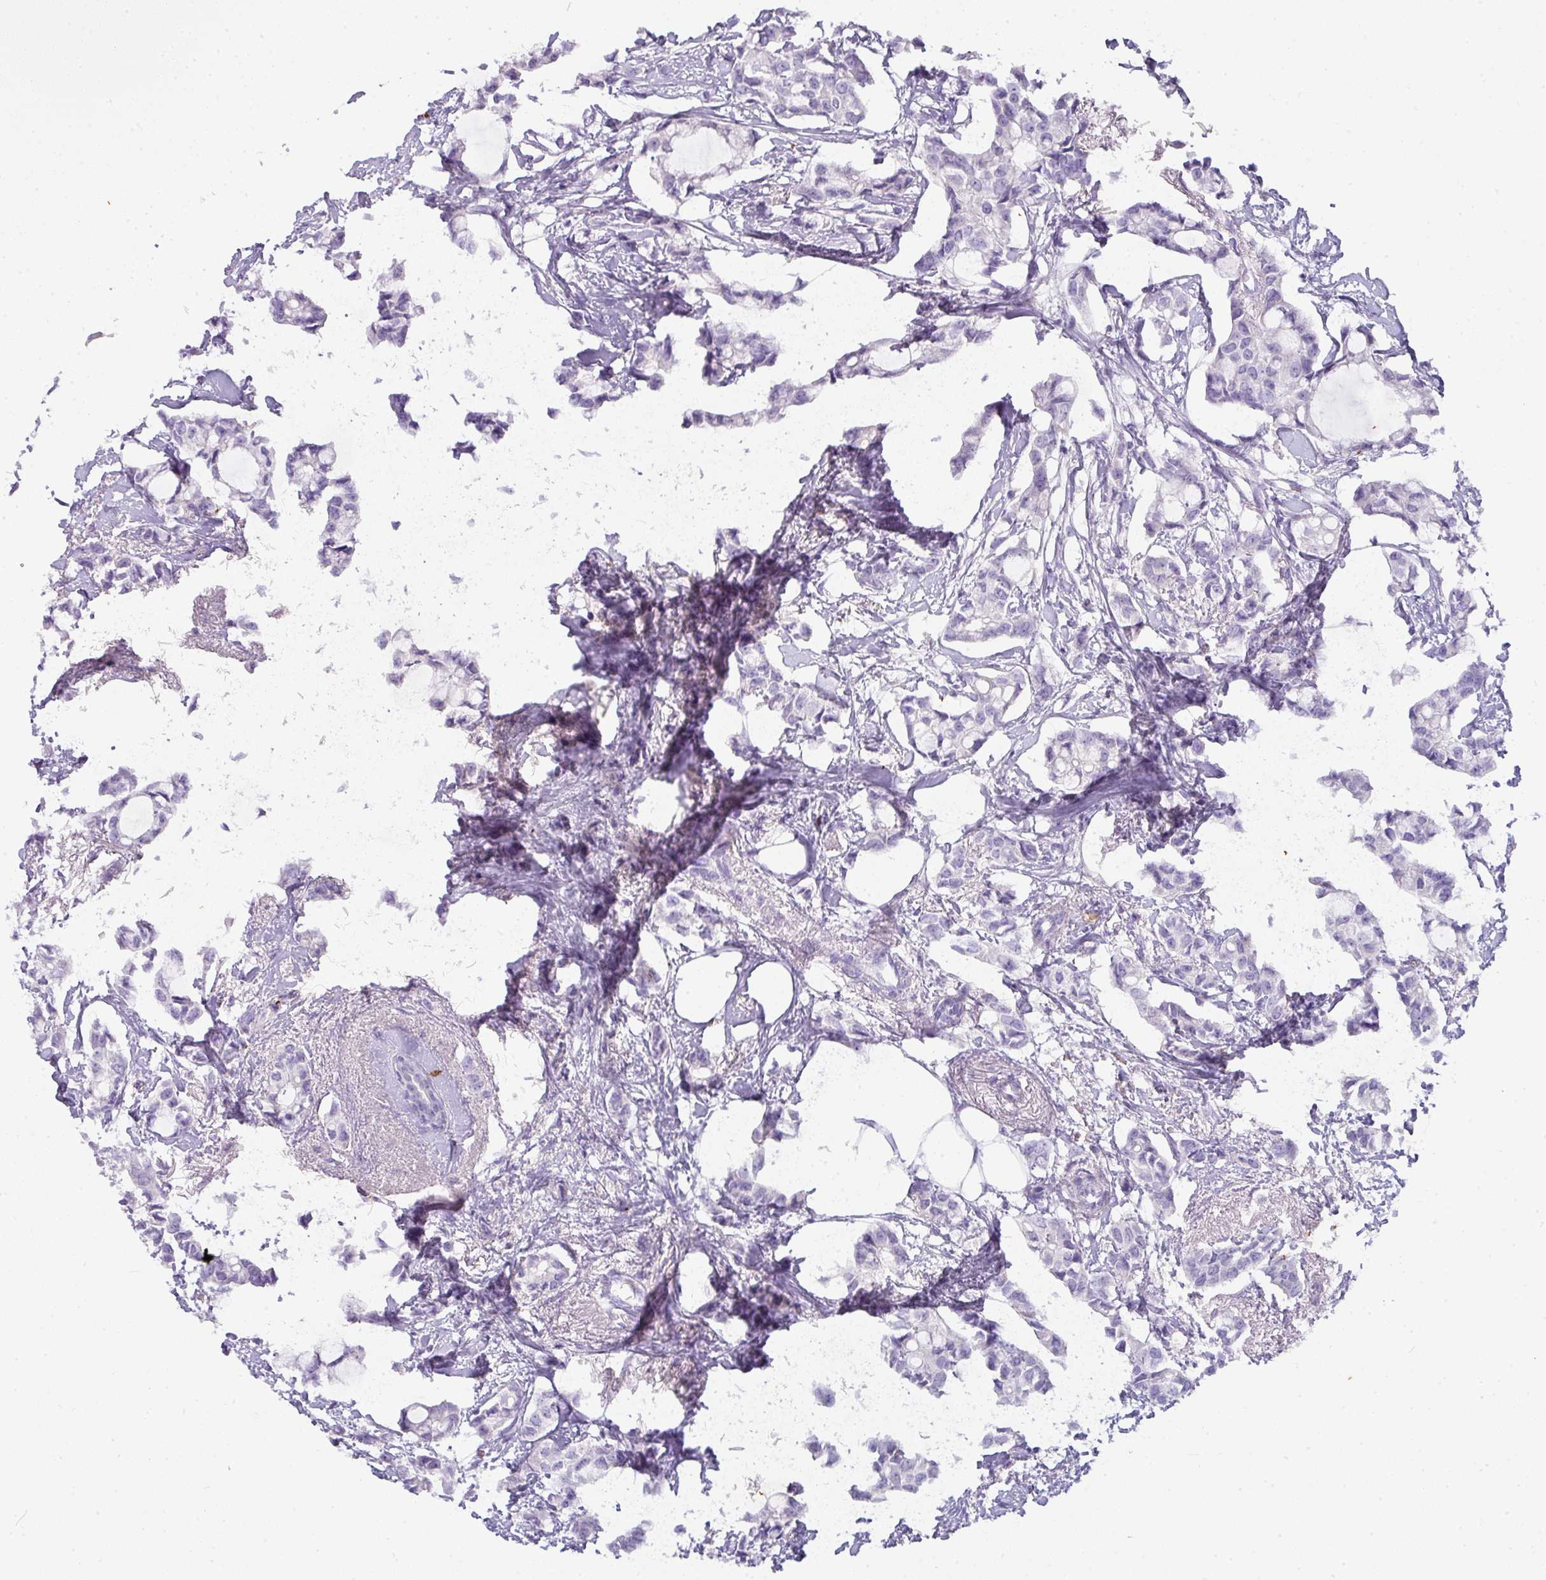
{"staining": {"intensity": "negative", "quantity": "none", "location": "none"}, "tissue": "breast cancer", "cell_type": "Tumor cells", "image_type": "cancer", "snomed": [{"axis": "morphology", "description": "Duct carcinoma"}, {"axis": "topography", "description": "Breast"}], "caption": "This is an immunohistochemistry image of human infiltrating ductal carcinoma (breast). There is no staining in tumor cells.", "gene": "OR52N1", "patient": {"sex": "female", "age": 73}}